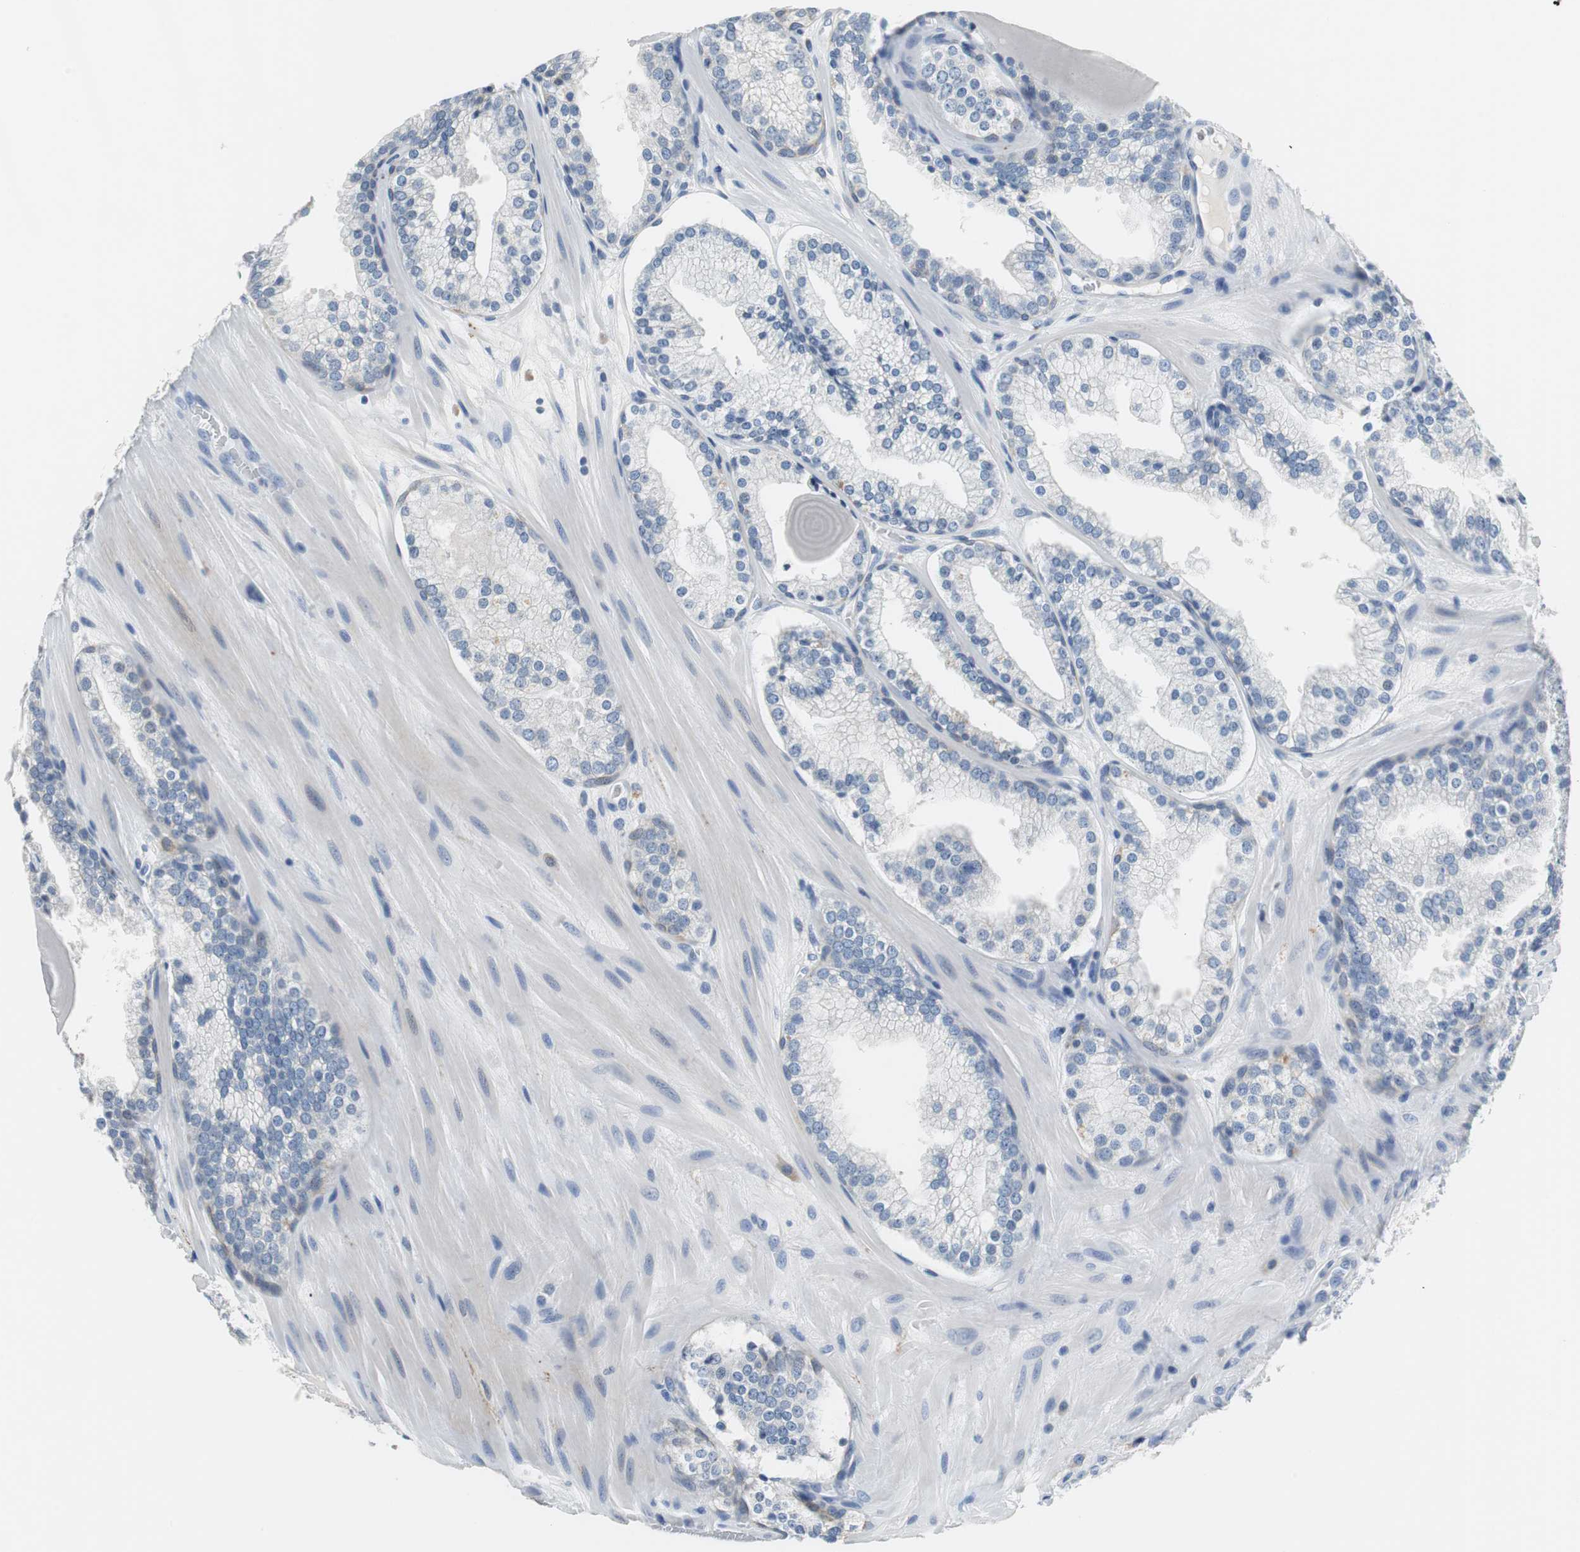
{"staining": {"intensity": "negative", "quantity": "none", "location": "none"}, "tissue": "prostate cancer", "cell_type": "Tumor cells", "image_type": "cancer", "snomed": [{"axis": "morphology", "description": "Adenocarcinoma, High grade"}, {"axis": "topography", "description": "Prostate"}], "caption": "Tumor cells are negative for brown protein staining in prostate high-grade adenocarcinoma.", "gene": "GLCCI1", "patient": {"sex": "male", "age": 68}}